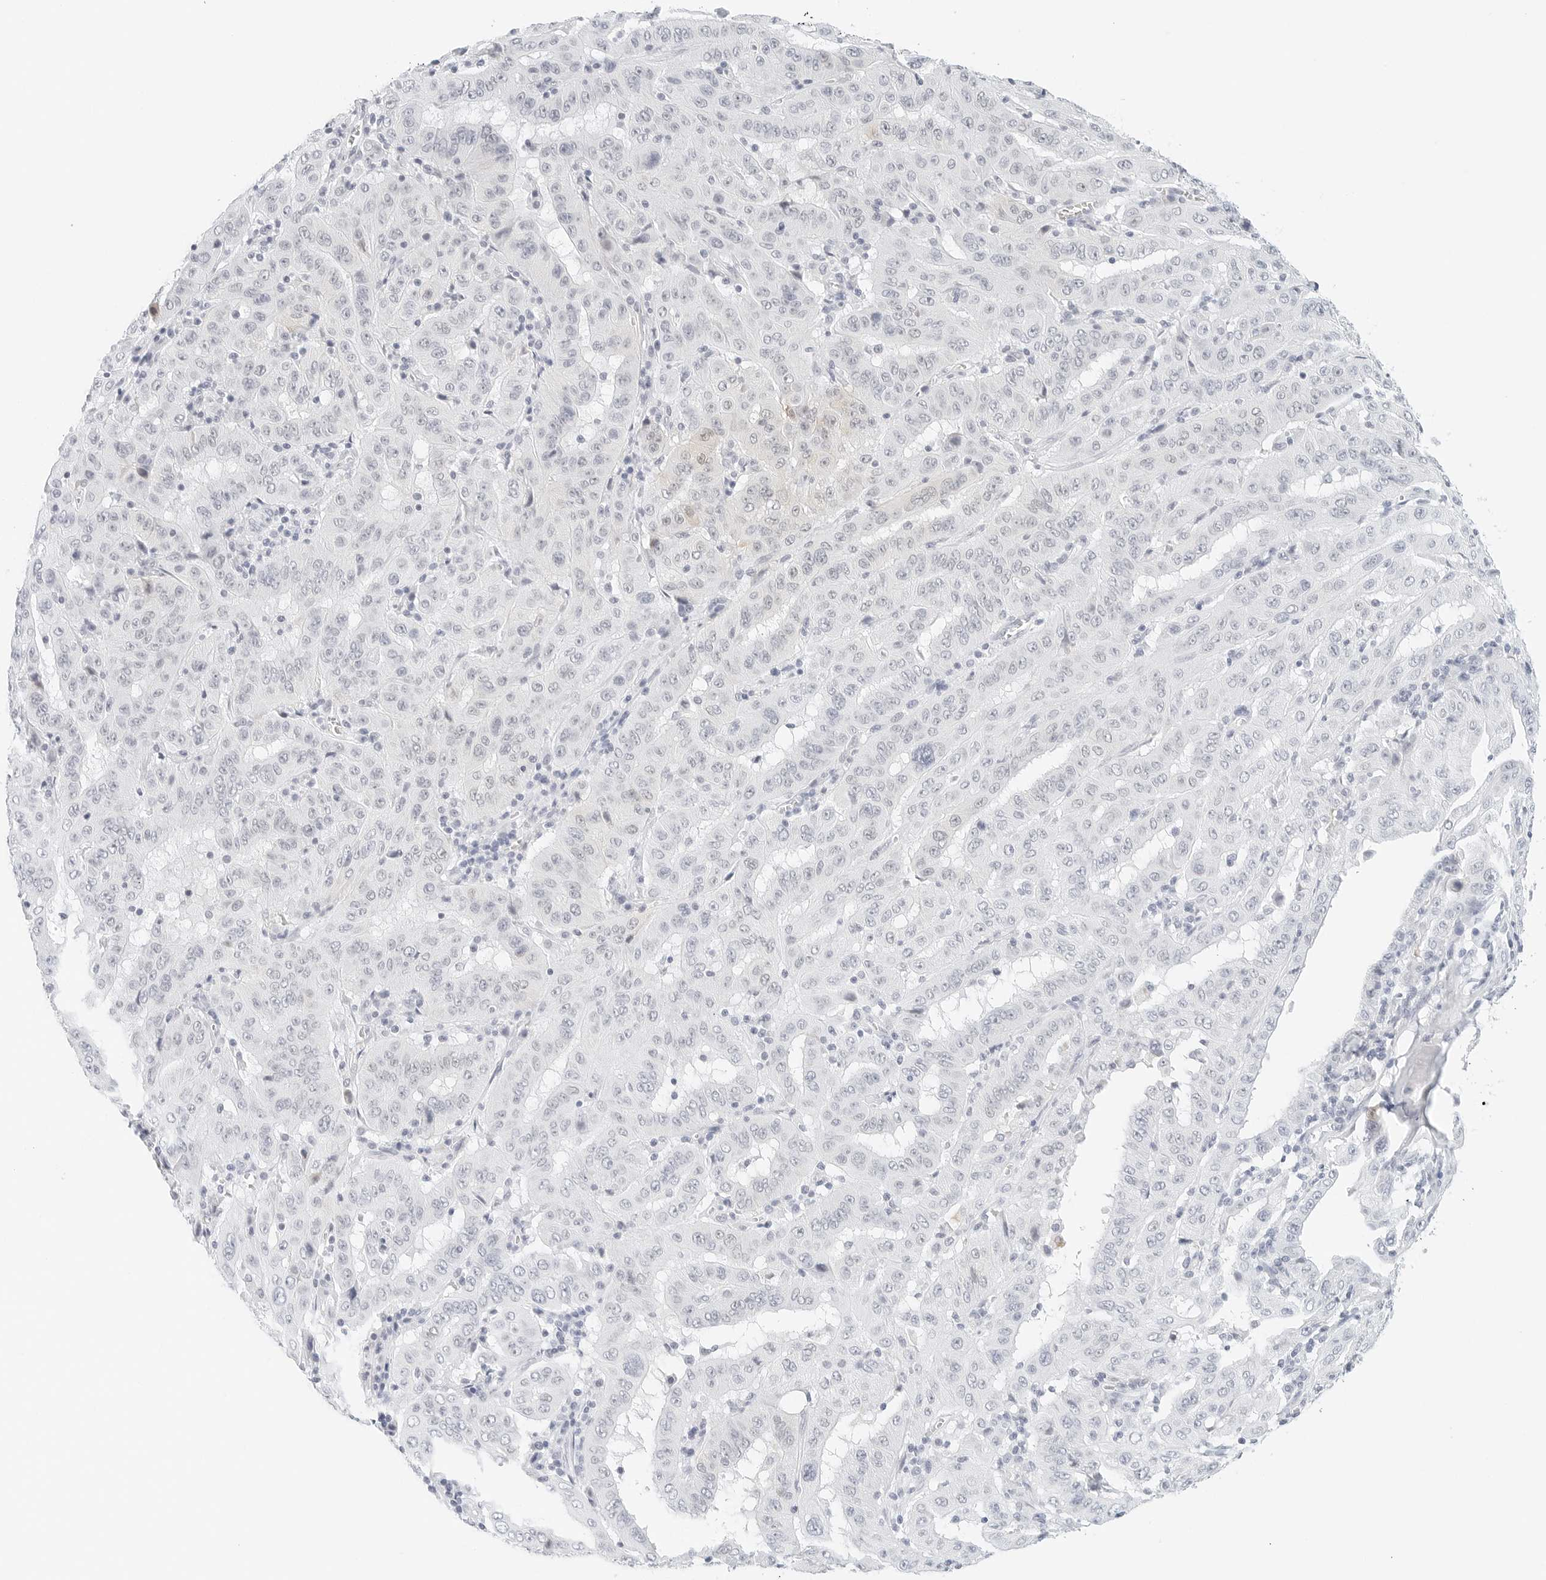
{"staining": {"intensity": "negative", "quantity": "none", "location": "none"}, "tissue": "pancreatic cancer", "cell_type": "Tumor cells", "image_type": "cancer", "snomed": [{"axis": "morphology", "description": "Adenocarcinoma, NOS"}, {"axis": "topography", "description": "Pancreas"}], "caption": "This histopathology image is of pancreatic cancer stained with immunohistochemistry to label a protein in brown with the nuclei are counter-stained blue. There is no expression in tumor cells. (Stains: DAB (3,3'-diaminobenzidine) immunohistochemistry with hematoxylin counter stain, Microscopy: brightfield microscopy at high magnification).", "gene": "CD22", "patient": {"sex": "male", "age": 63}}